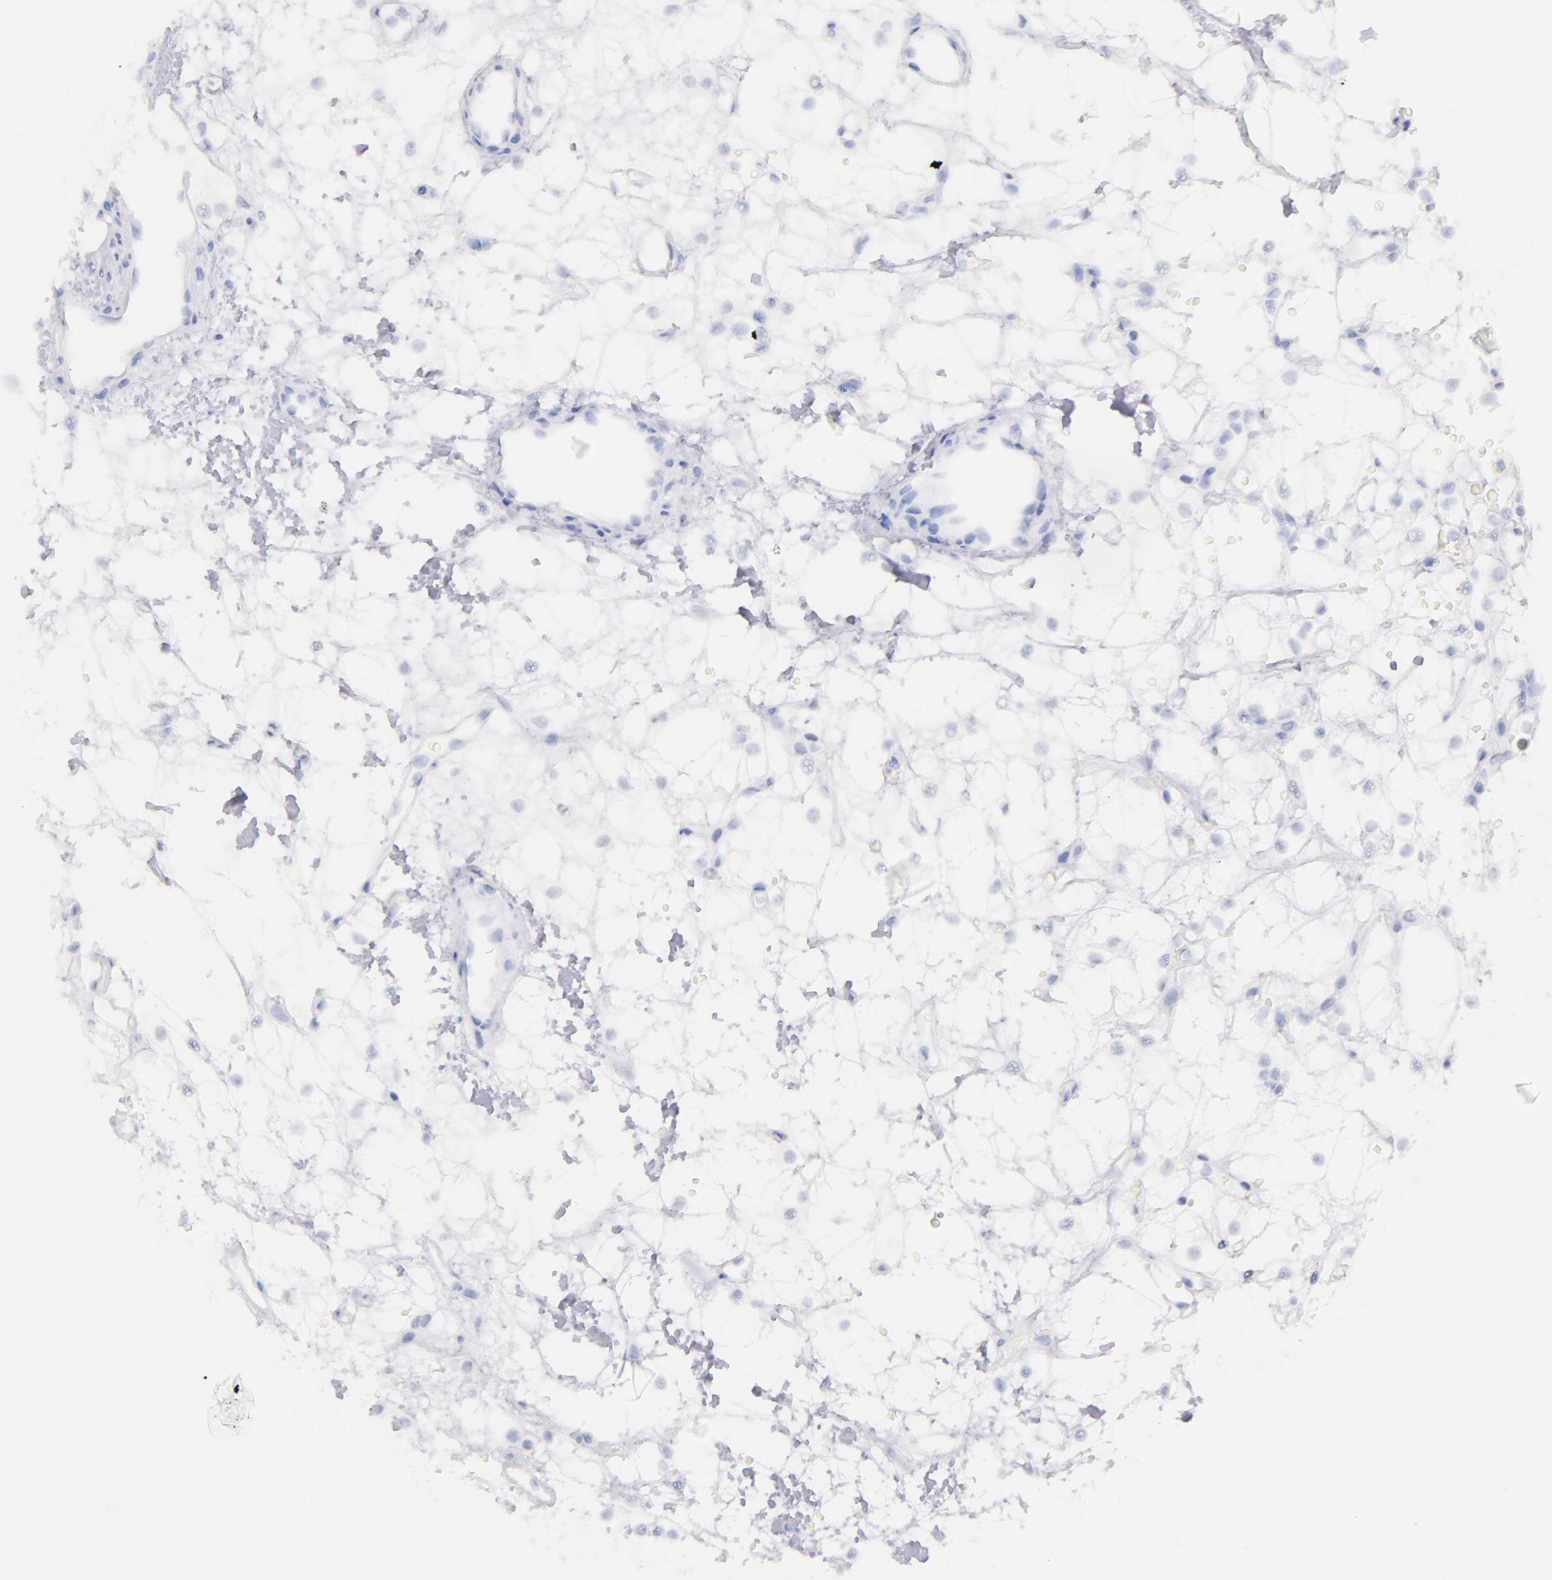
{"staining": {"intensity": "negative", "quantity": "none", "location": "none"}, "tissue": "renal cancer", "cell_type": "Tumor cells", "image_type": "cancer", "snomed": [{"axis": "morphology", "description": "Adenocarcinoma, NOS"}, {"axis": "topography", "description": "Kidney"}], "caption": "Photomicrograph shows no significant protein positivity in tumor cells of renal cancer. (DAB (3,3'-diaminobenzidine) immunohistochemistry visualized using brightfield microscopy, high magnification).", "gene": "CD44", "patient": {"sex": "female", "age": 60}}